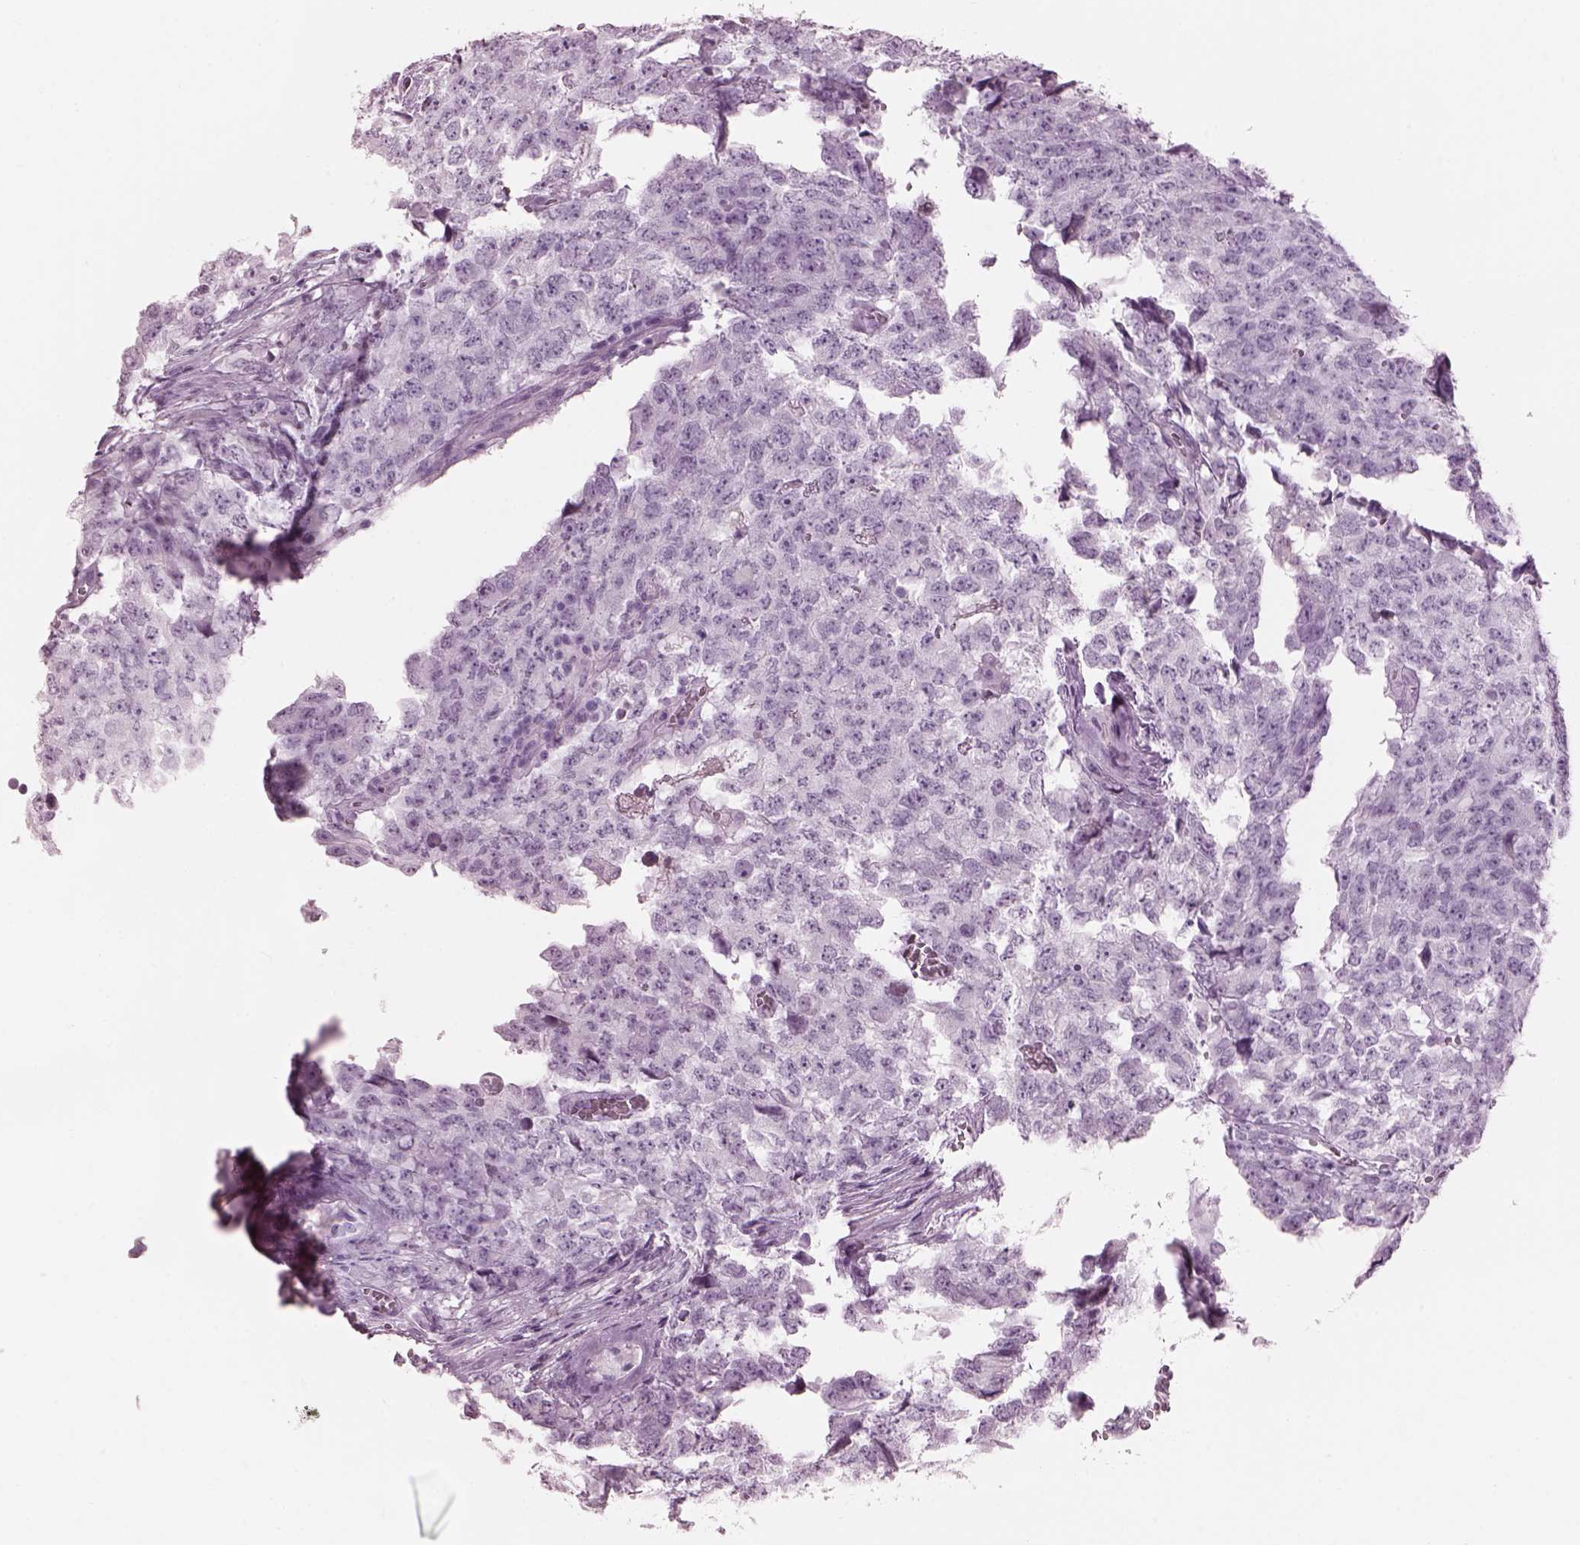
{"staining": {"intensity": "negative", "quantity": "none", "location": "none"}, "tissue": "testis cancer", "cell_type": "Tumor cells", "image_type": "cancer", "snomed": [{"axis": "morphology", "description": "Carcinoma, Embryonal, NOS"}, {"axis": "topography", "description": "Testis"}], "caption": "This image is of embryonal carcinoma (testis) stained with immunohistochemistry to label a protein in brown with the nuclei are counter-stained blue. There is no expression in tumor cells.", "gene": "HYDIN", "patient": {"sex": "male", "age": 23}}